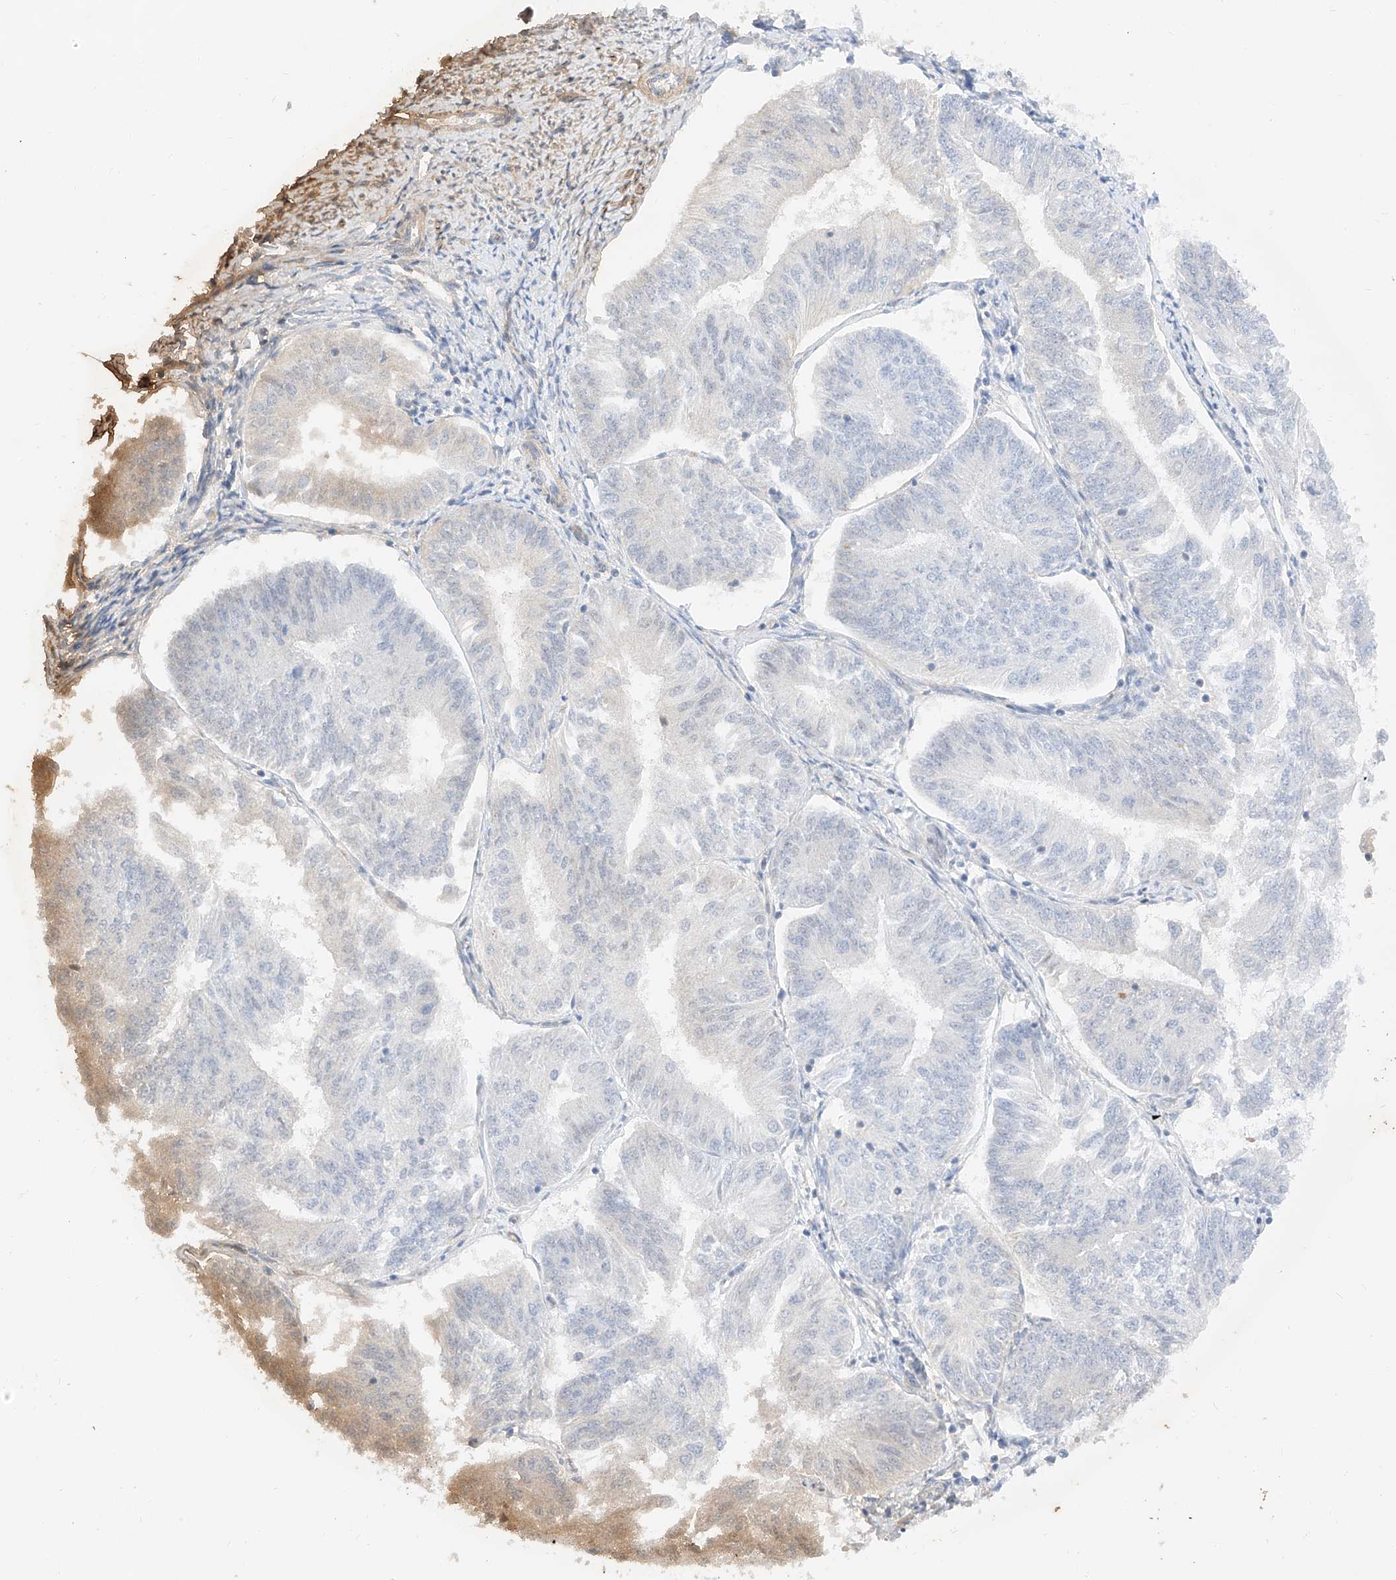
{"staining": {"intensity": "negative", "quantity": "none", "location": "none"}, "tissue": "endometrial cancer", "cell_type": "Tumor cells", "image_type": "cancer", "snomed": [{"axis": "morphology", "description": "Adenocarcinoma, NOS"}, {"axis": "topography", "description": "Endometrium"}], "caption": "Micrograph shows no significant protein positivity in tumor cells of endometrial cancer.", "gene": "CDCP2", "patient": {"sex": "female", "age": 58}}